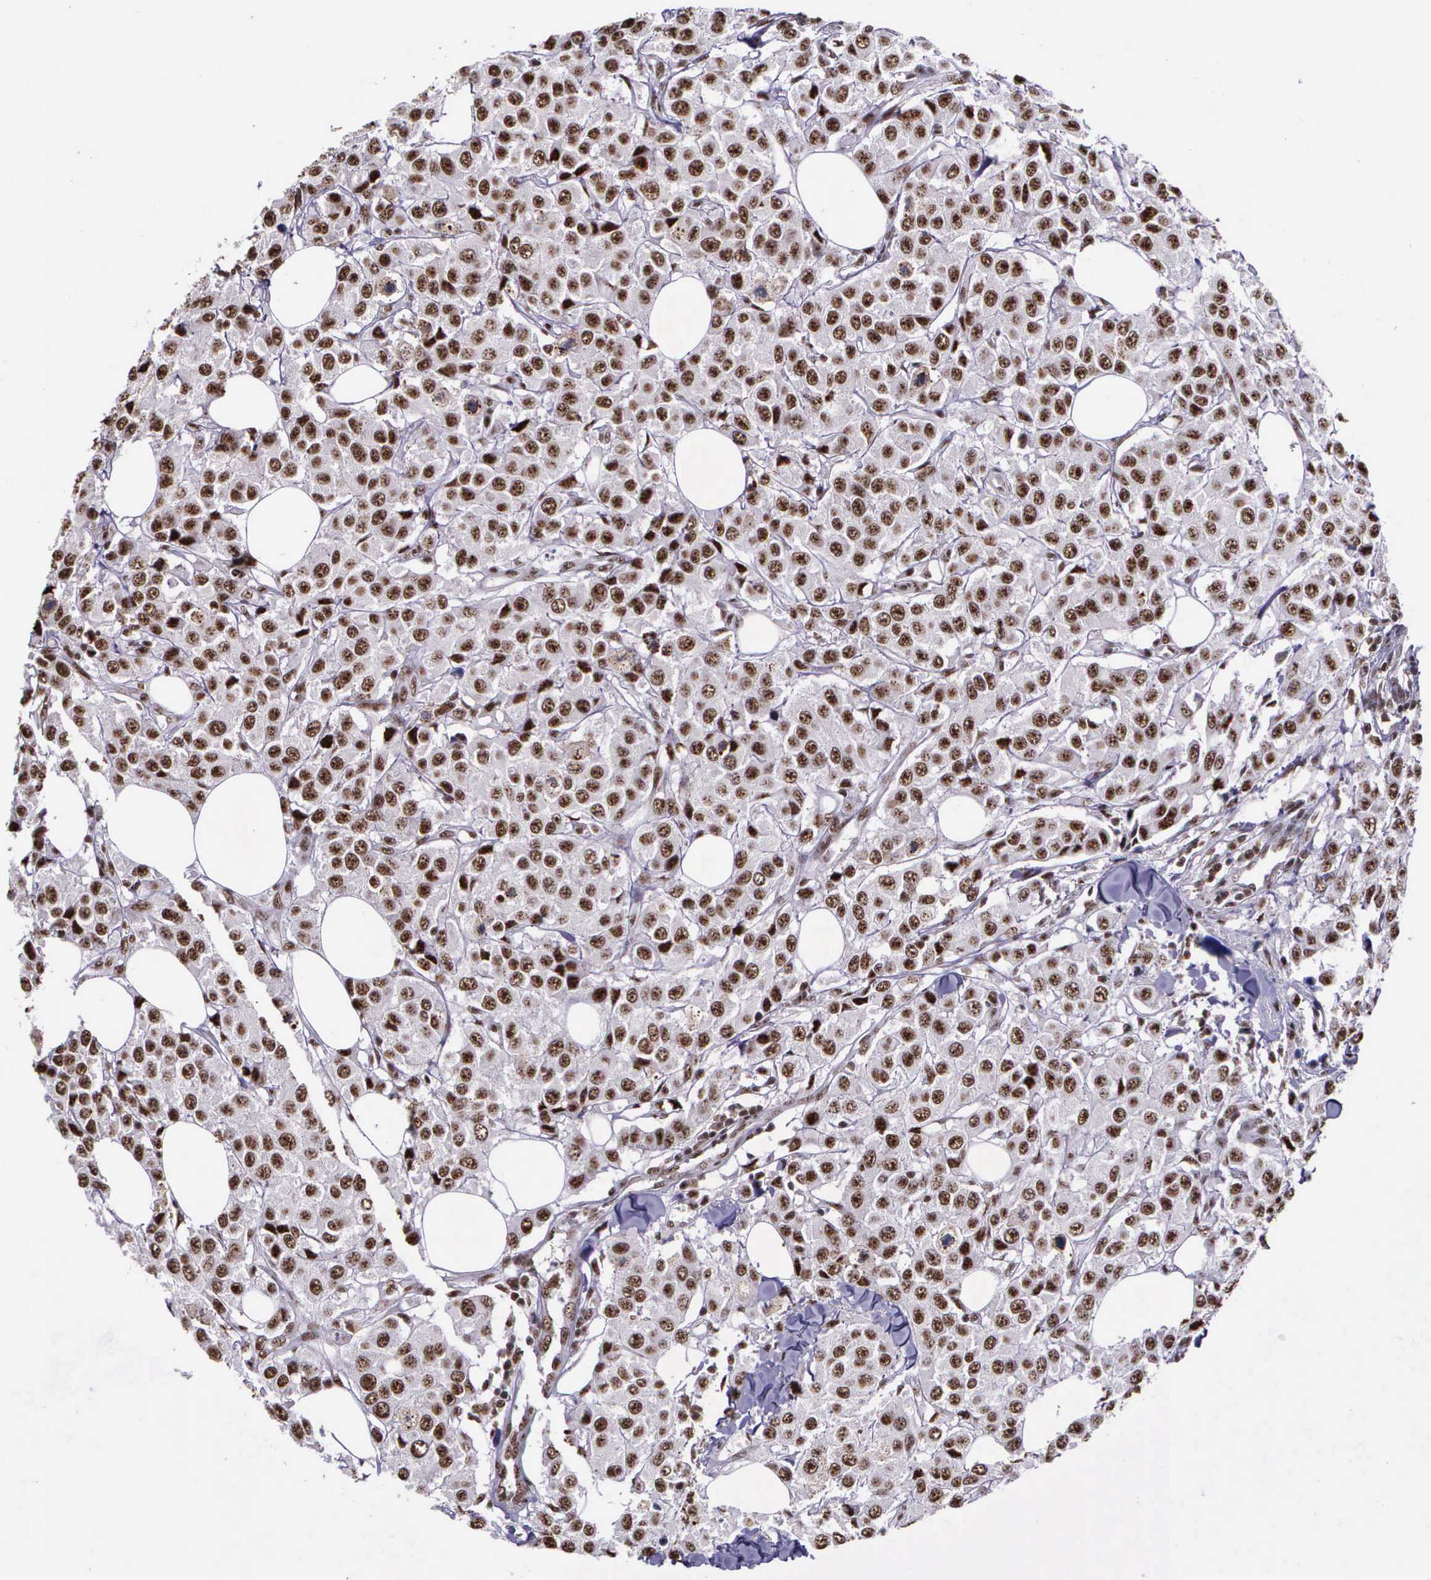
{"staining": {"intensity": "moderate", "quantity": ">75%", "location": "nuclear"}, "tissue": "breast cancer", "cell_type": "Tumor cells", "image_type": "cancer", "snomed": [{"axis": "morphology", "description": "Duct carcinoma"}, {"axis": "topography", "description": "Breast"}], "caption": "Protein positivity by immunohistochemistry exhibits moderate nuclear expression in about >75% of tumor cells in breast cancer (invasive ductal carcinoma). The staining was performed using DAB, with brown indicating positive protein expression. Nuclei are stained blue with hematoxylin.", "gene": "FAM47A", "patient": {"sex": "female", "age": 58}}